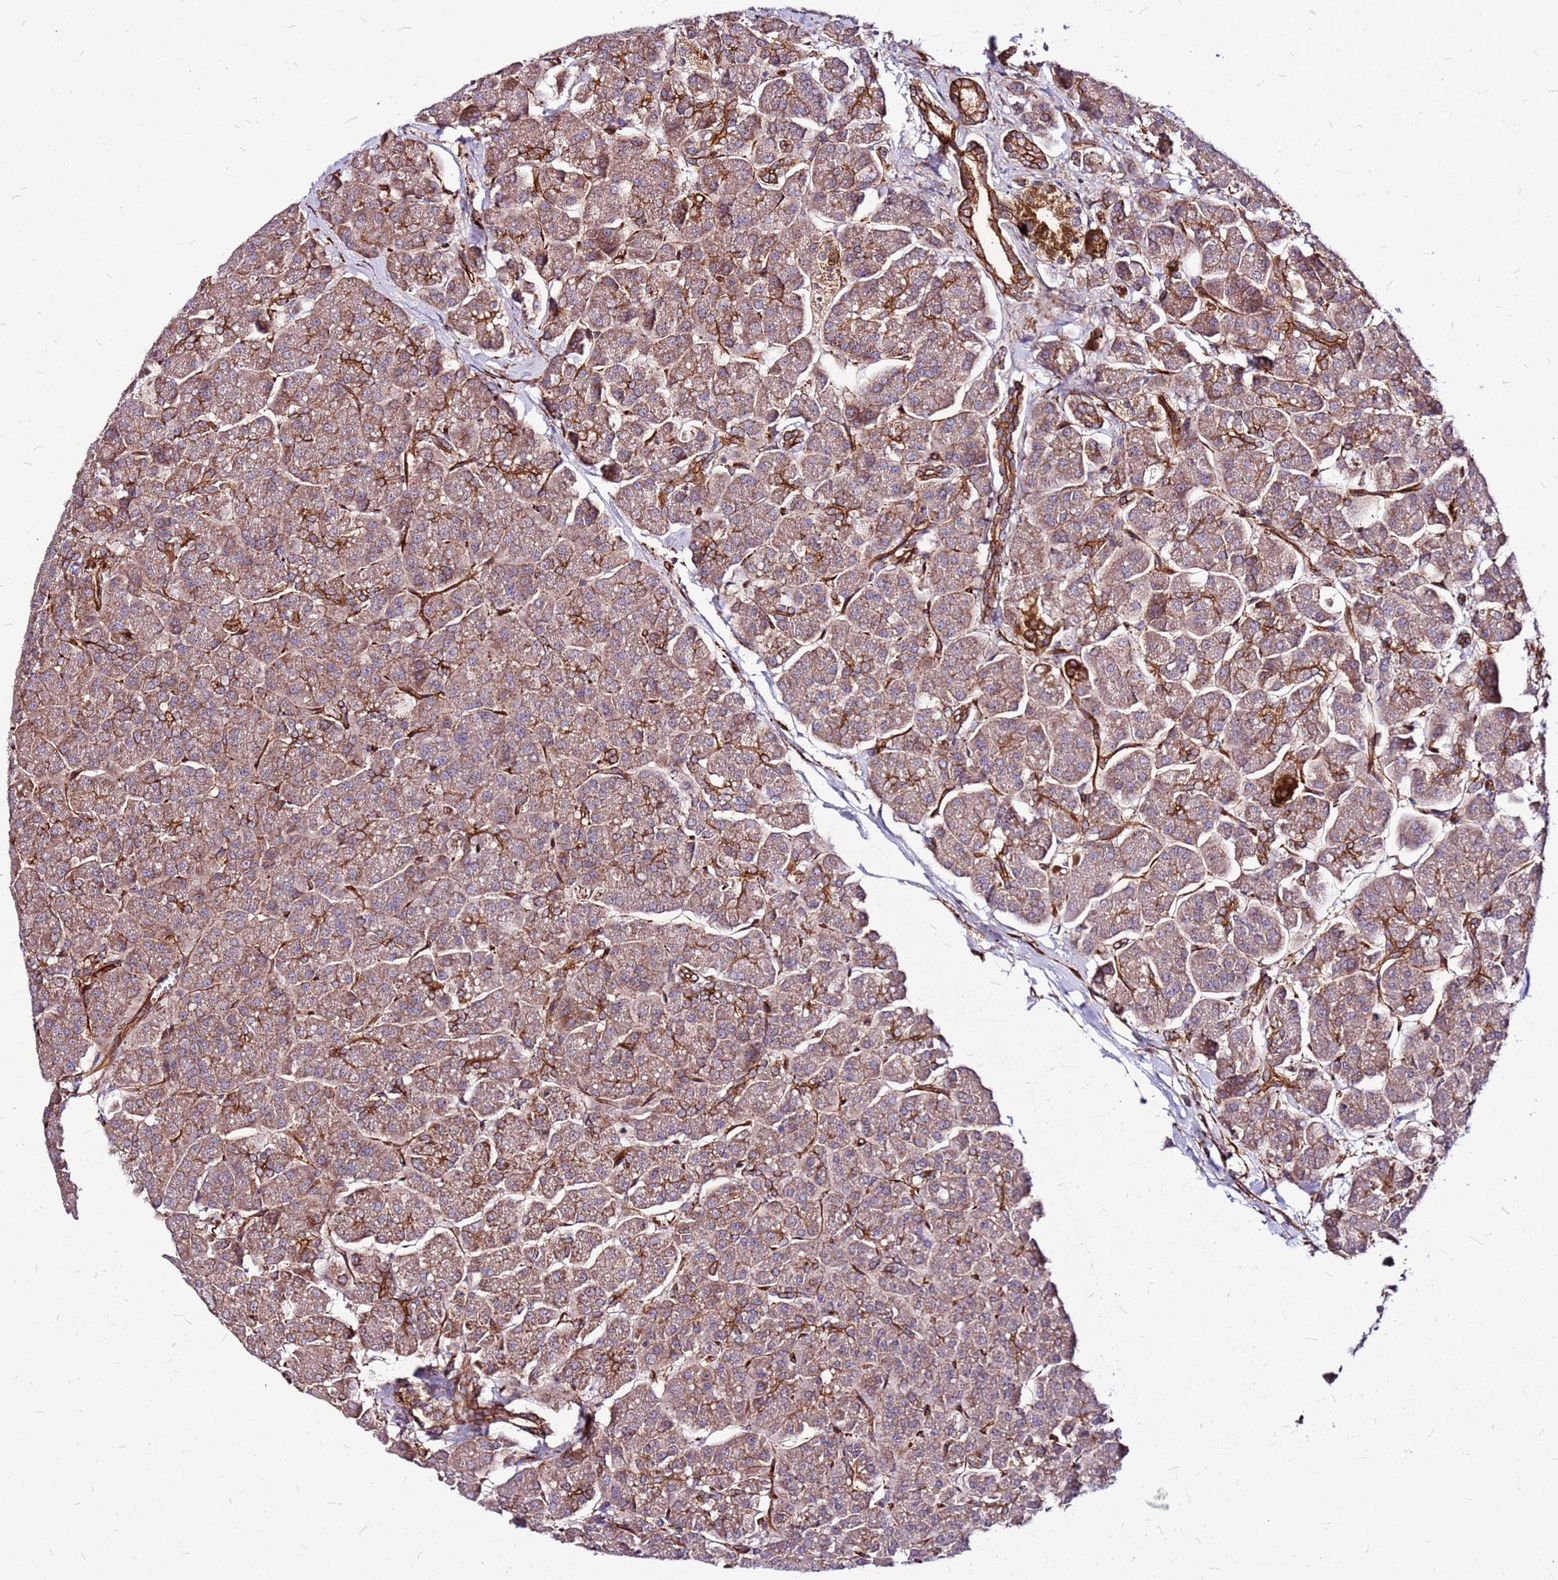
{"staining": {"intensity": "strong", "quantity": "25%-75%", "location": "cytoplasmic/membranous"}, "tissue": "pancreas", "cell_type": "Exocrine glandular cells", "image_type": "normal", "snomed": [{"axis": "morphology", "description": "Normal tissue, NOS"}, {"axis": "topography", "description": "Pancreas"}, {"axis": "topography", "description": "Peripheral nerve tissue"}], "caption": "Exocrine glandular cells demonstrate high levels of strong cytoplasmic/membranous expression in about 25%-75% of cells in normal pancreas.", "gene": "TOPAZ1", "patient": {"sex": "male", "age": 54}}